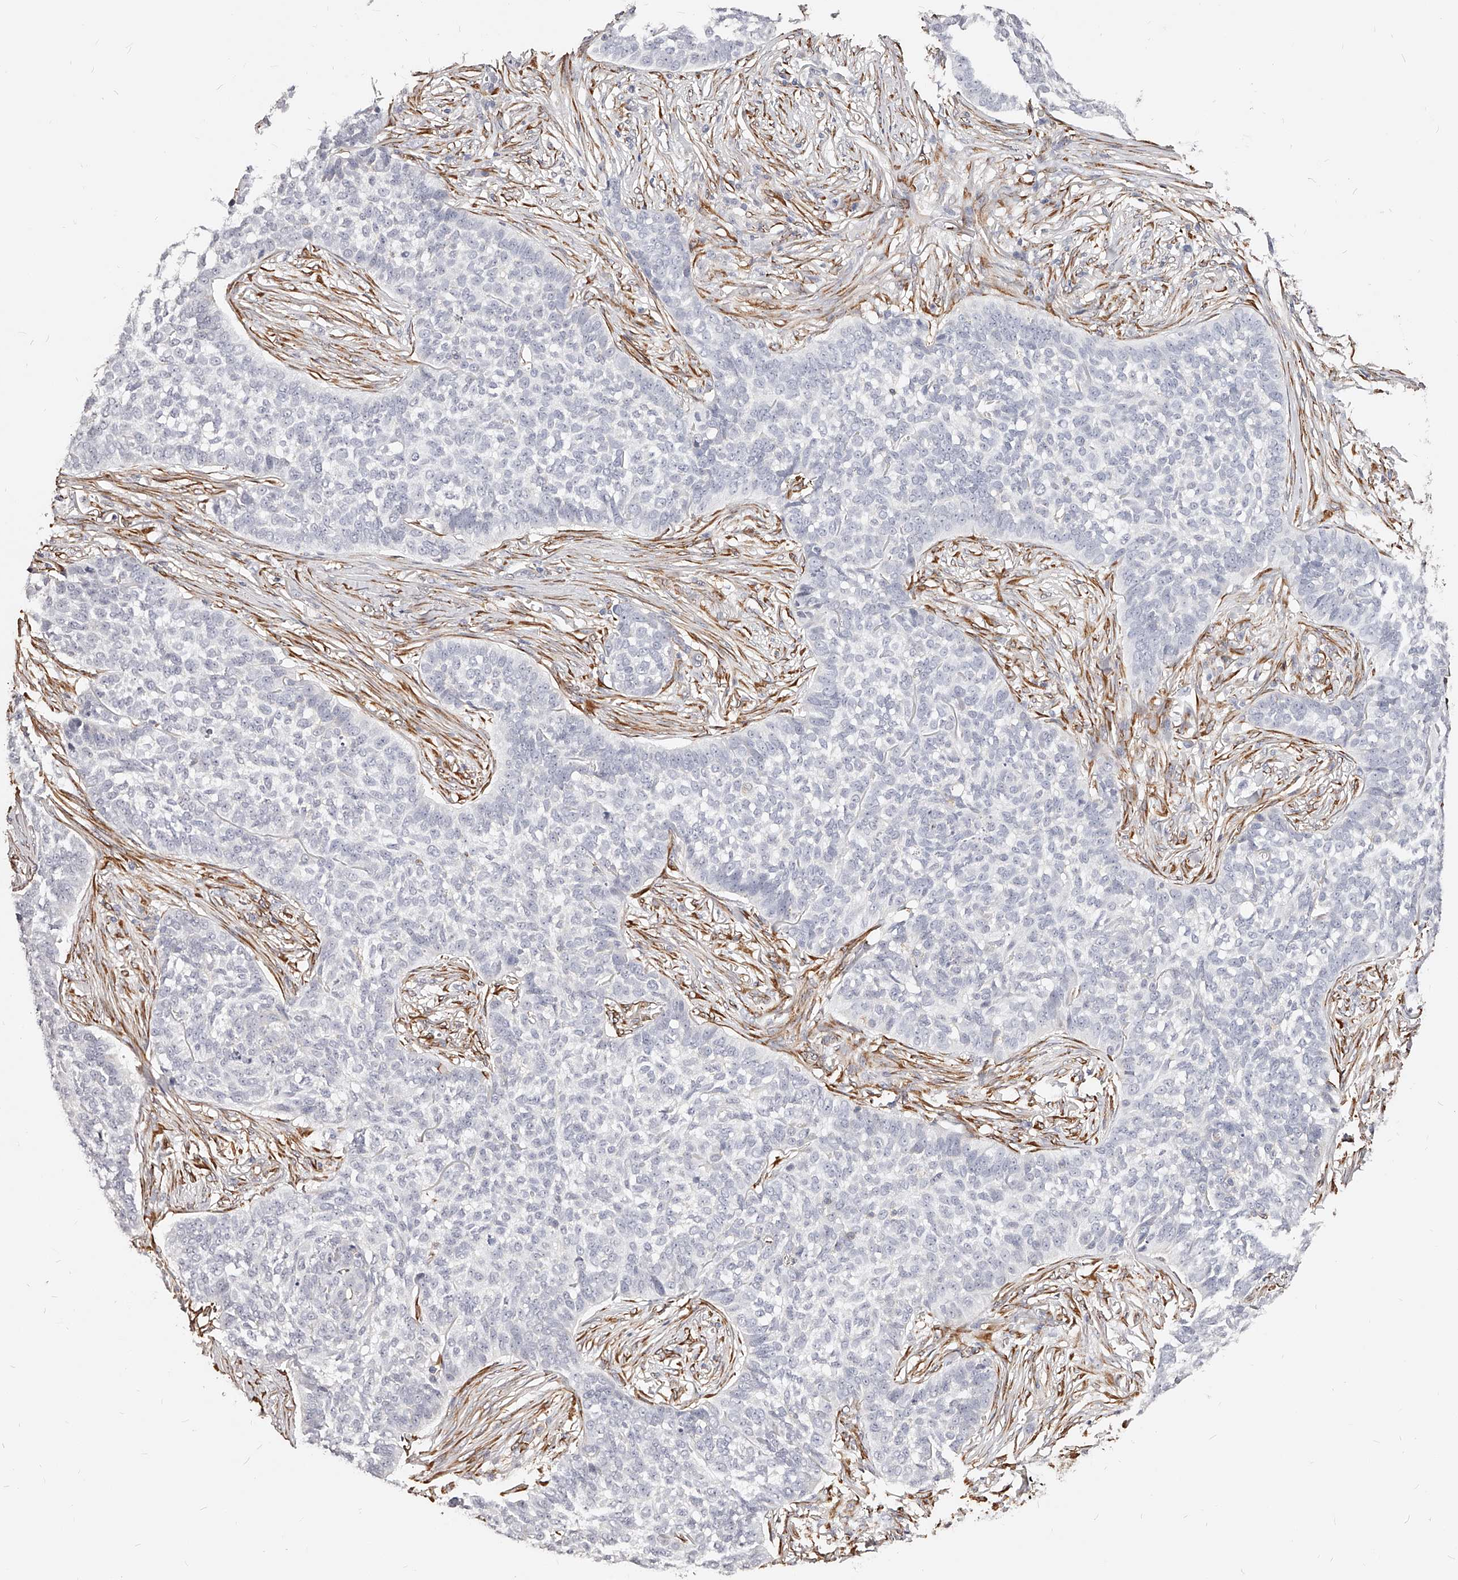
{"staining": {"intensity": "negative", "quantity": "none", "location": "none"}, "tissue": "skin cancer", "cell_type": "Tumor cells", "image_type": "cancer", "snomed": [{"axis": "morphology", "description": "Basal cell carcinoma"}, {"axis": "topography", "description": "Skin"}], "caption": "High magnification brightfield microscopy of skin cancer stained with DAB (3,3'-diaminobenzidine) (brown) and counterstained with hematoxylin (blue): tumor cells show no significant expression.", "gene": "CD82", "patient": {"sex": "male", "age": 85}}